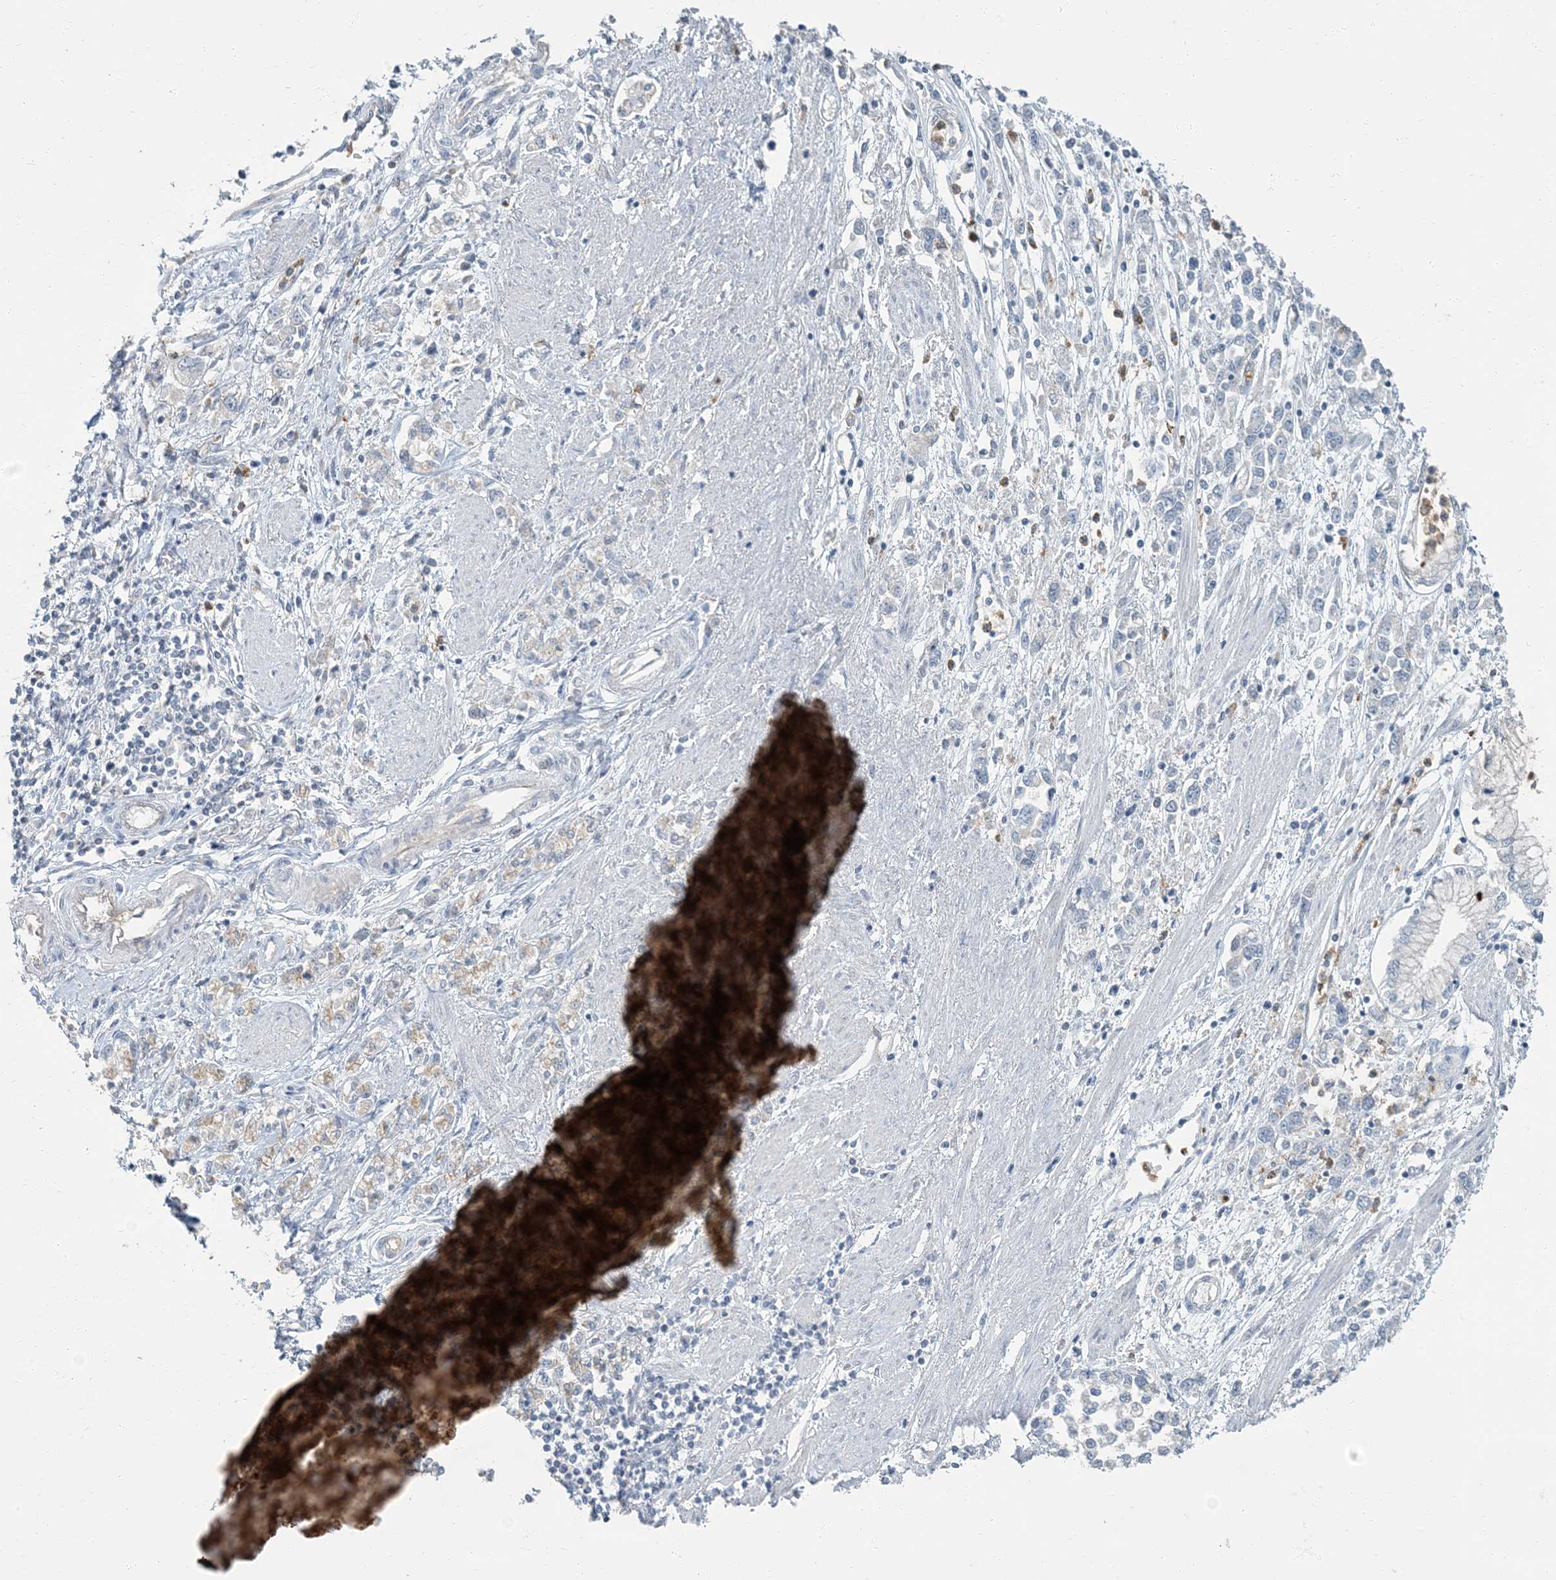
{"staining": {"intensity": "negative", "quantity": "none", "location": "none"}, "tissue": "stomach cancer", "cell_type": "Tumor cells", "image_type": "cancer", "snomed": [{"axis": "morphology", "description": "Adenocarcinoma, NOS"}, {"axis": "topography", "description": "Stomach"}], "caption": "The histopathology image shows no significant positivity in tumor cells of adenocarcinoma (stomach).", "gene": "EPHA4", "patient": {"sex": "female", "age": 76}}